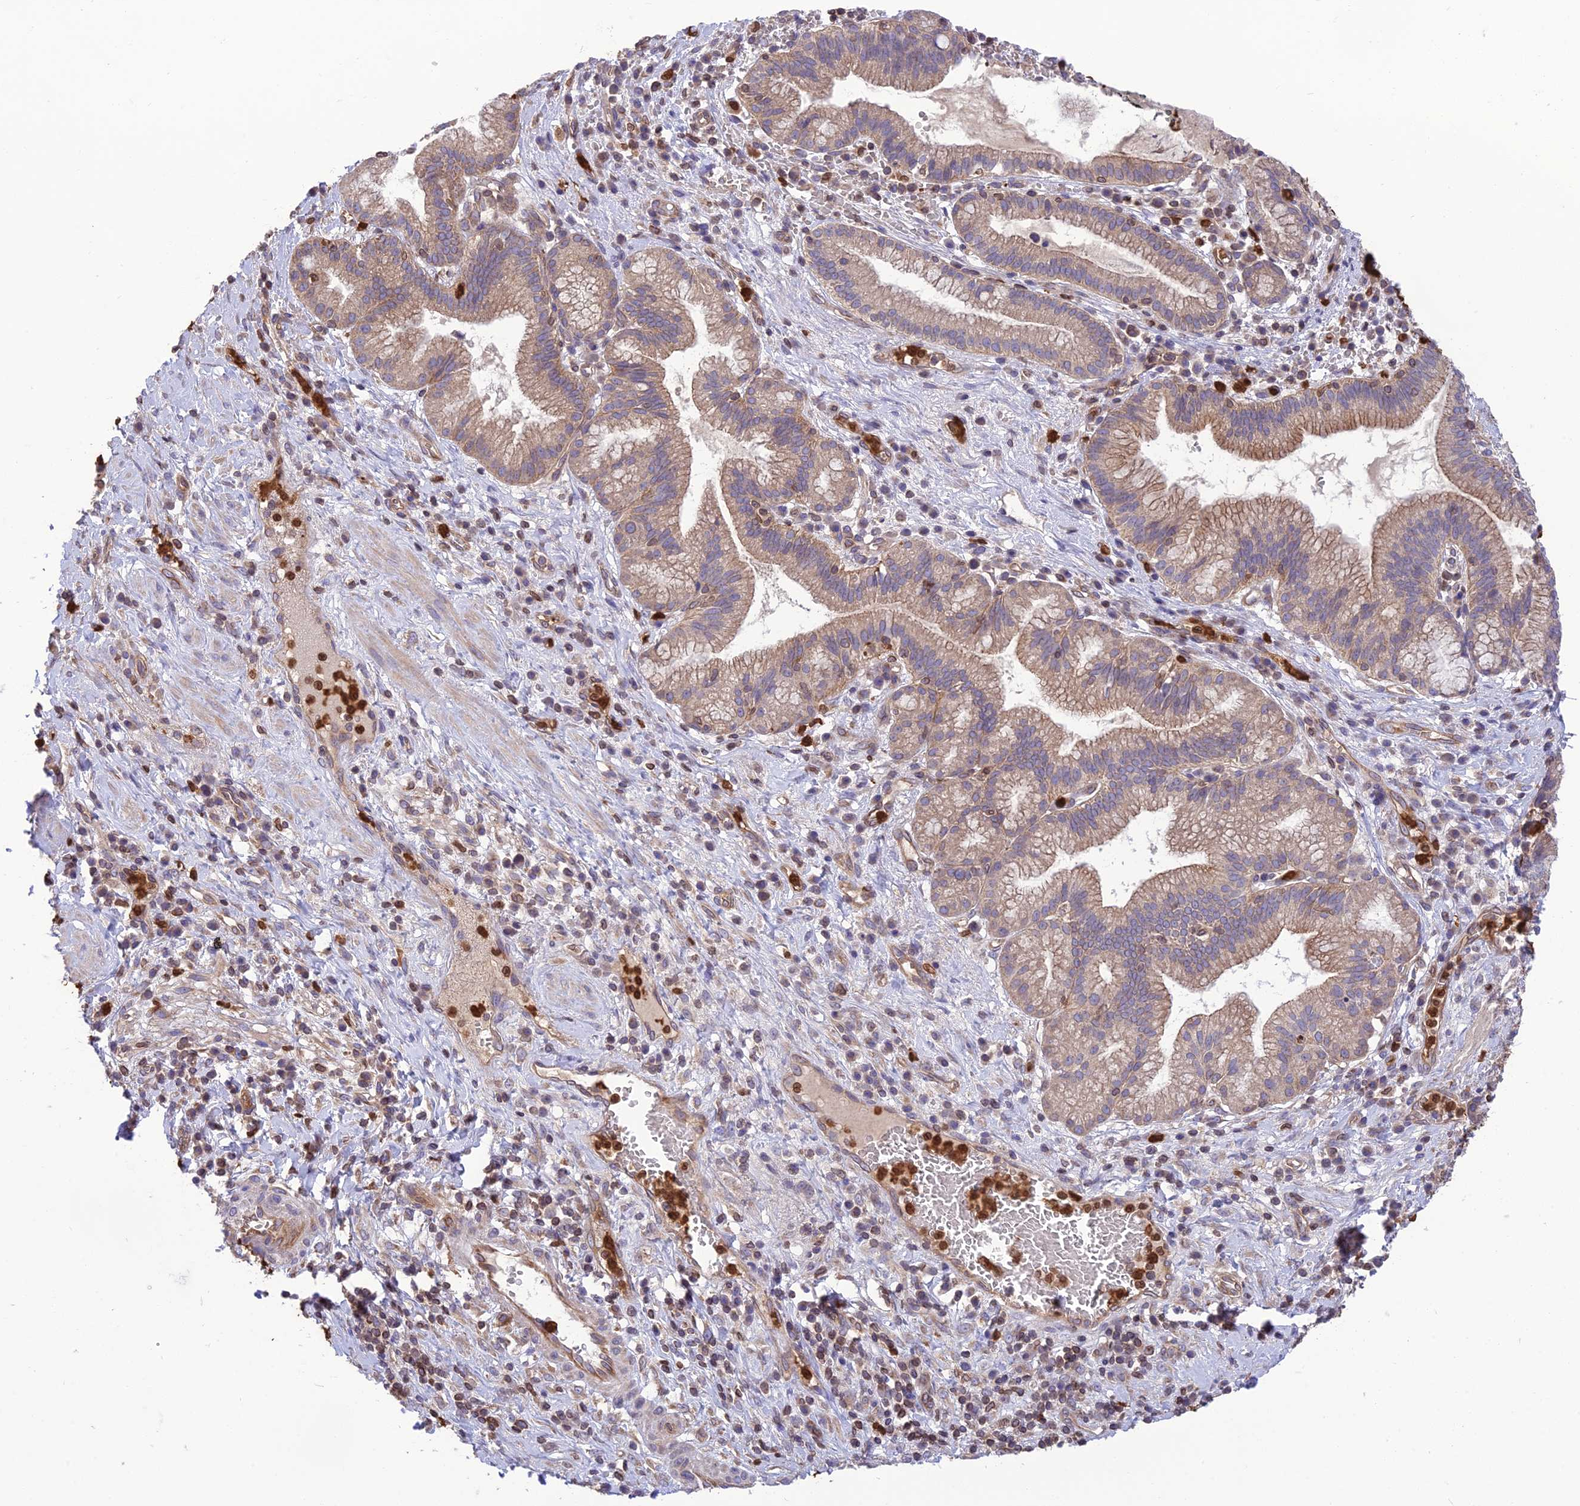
{"staining": {"intensity": "moderate", "quantity": ">75%", "location": "cytoplasmic/membranous"}, "tissue": "pancreatic cancer", "cell_type": "Tumor cells", "image_type": "cancer", "snomed": [{"axis": "morphology", "description": "Adenocarcinoma, NOS"}, {"axis": "topography", "description": "Pancreas"}], "caption": "The image demonstrates immunohistochemical staining of pancreatic cancer. There is moderate cytoplasmic/membranous positivity is present in about >75% of tumor cells.", "gene": "PKHD1L1", "patient": {"sex": "male", "age": 72}}